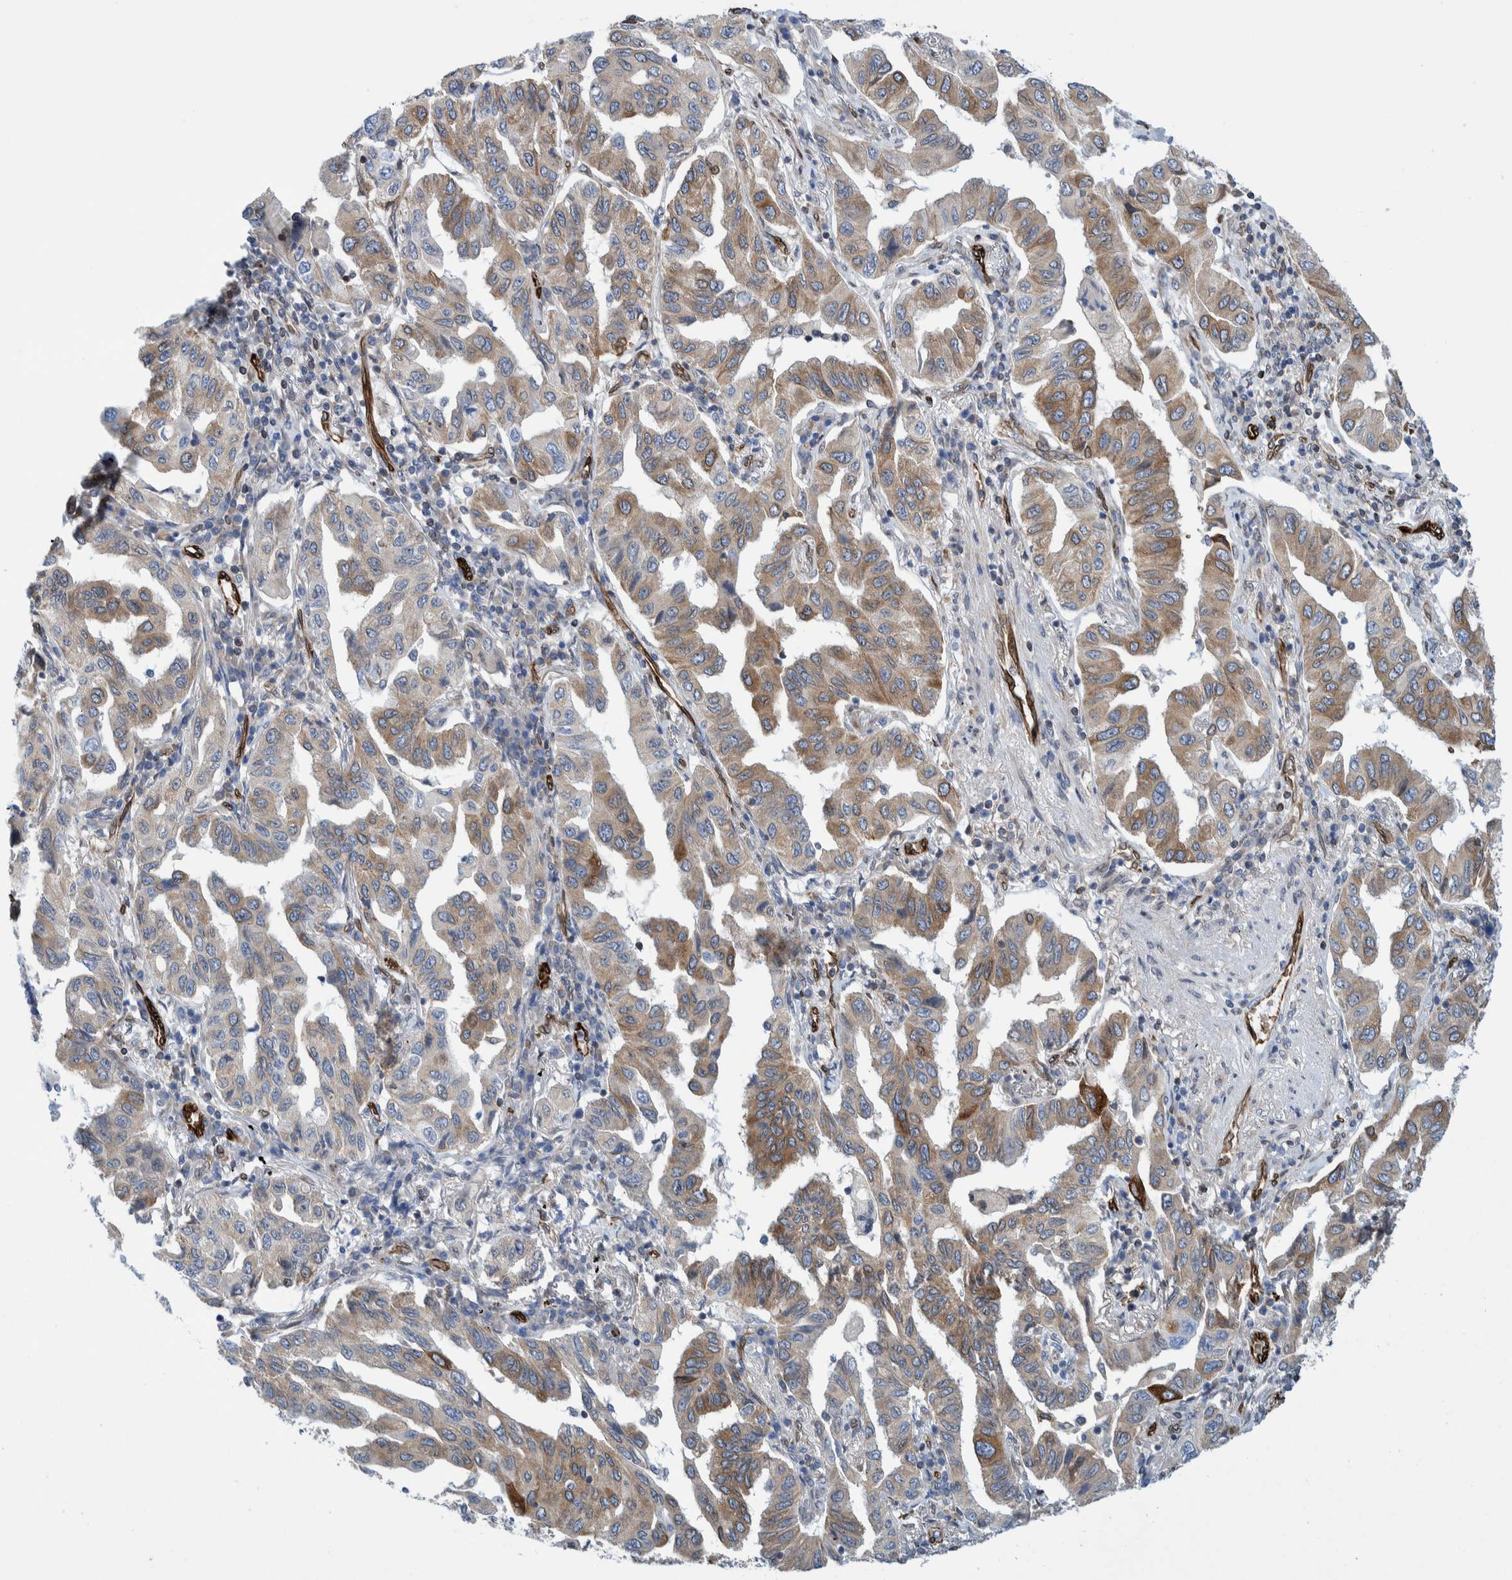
{"staining": {"intensity": "moderate", "quantity": ">75%", "location": "cytoplasmic/membranous"}, "tissue": "lung cancer", "cell_type": "Tumor cells", "image_type": "cancer", "snomed": [{"axis": "morphology", "description": "Adenocarcinoma, NOS"}, {"axis": "topography", "description": "Lung"}], "caption": "This is a histology image of immunohistochemistry staining of adenocarcinoma (lung), which shows moderate positivity in the cytoplasmic/membranous of tumor cells.", "gene": "THEM6", "patient": {"sex": "female", "age": 65}}